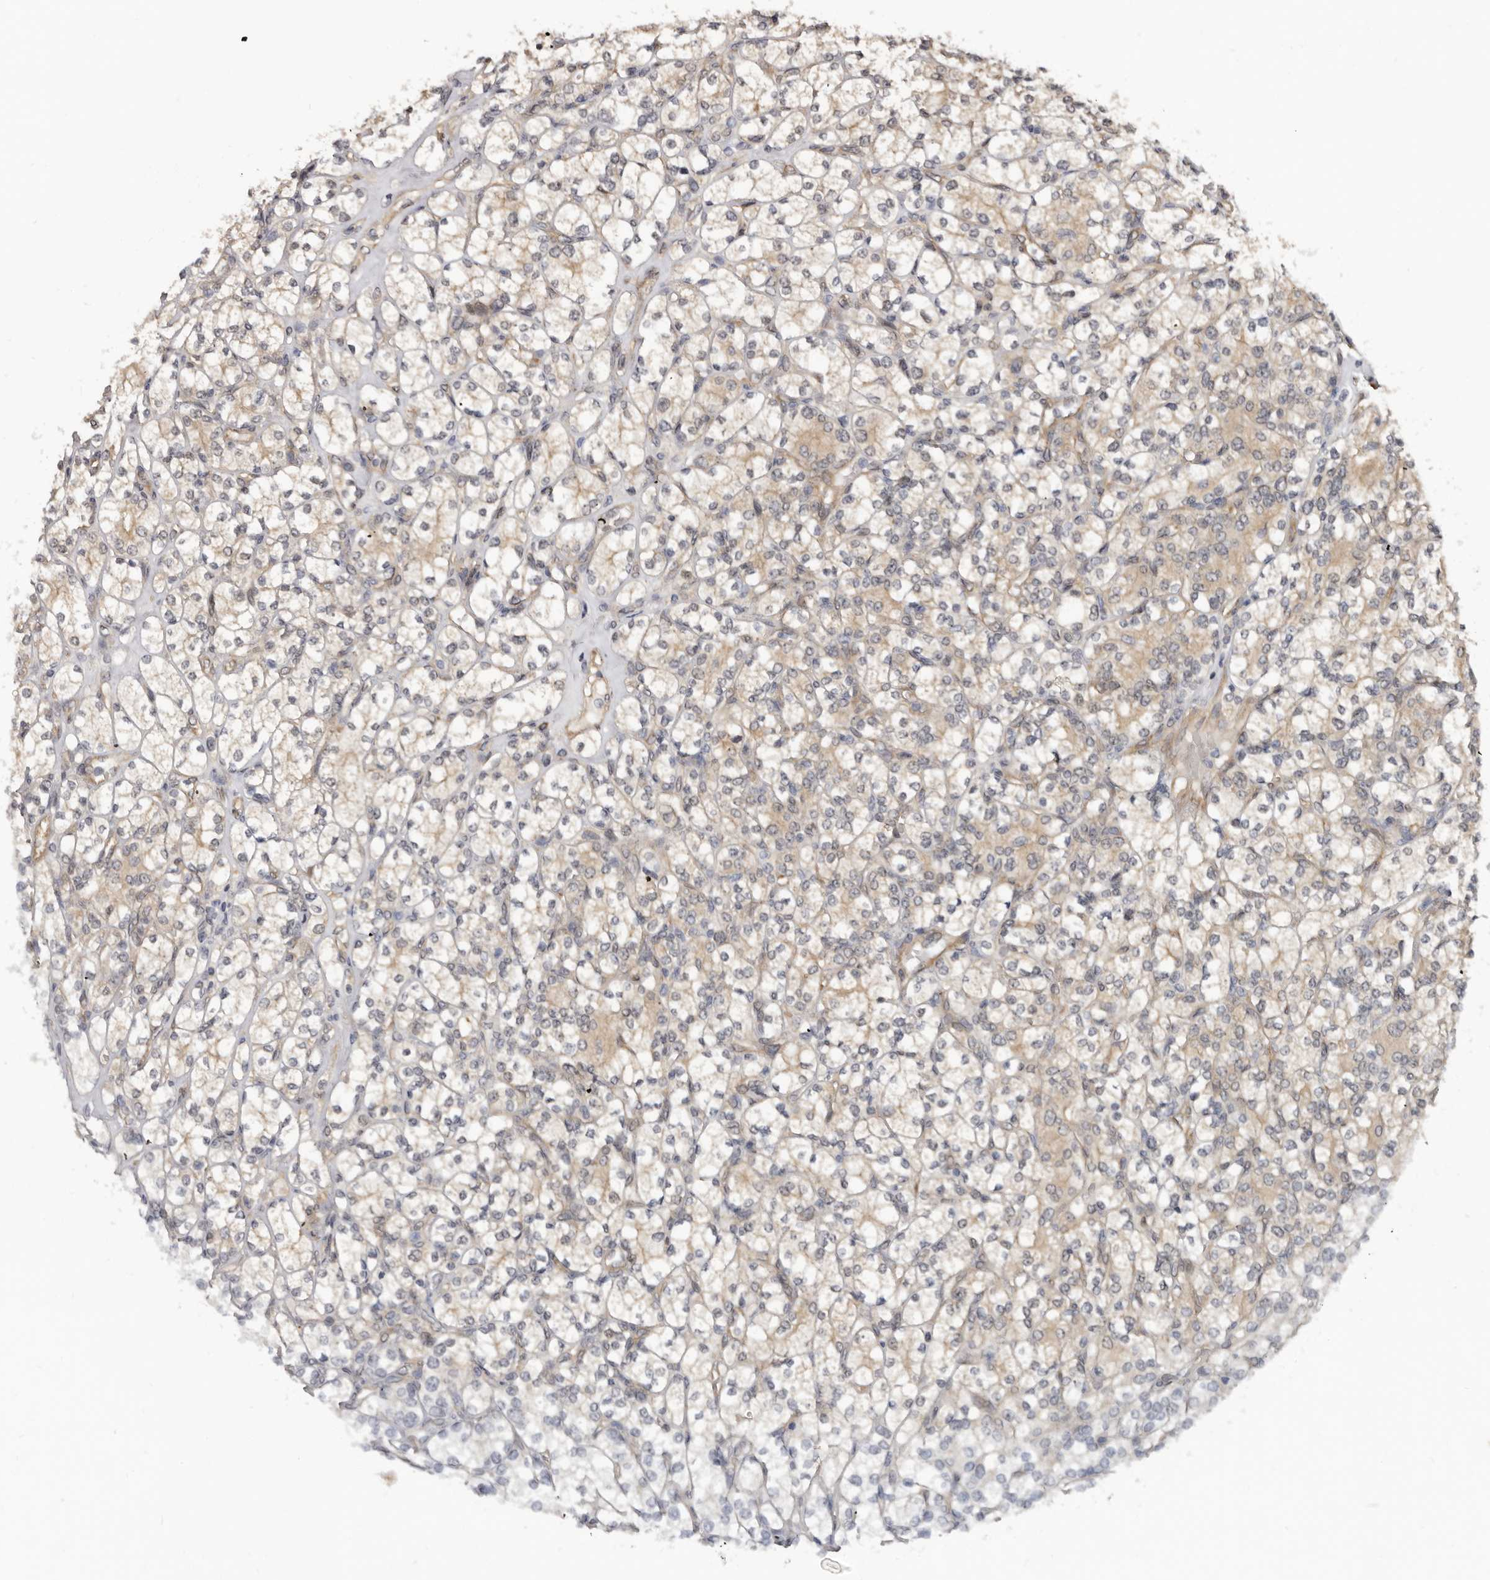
{"staining": {"intensity": "weak", "quantity": ">75%", "location": "cytoplasmic/membranous"}, "tissue": "renal cancer", "cell_type": "Tumor cells", "image_type": "cancer", "snomed": [{"axis": "morphology", "description": "Adenocarcinoma, NOS"}, {"axis": "topography", "description": "Kidney"}], "caption": "This is an image of immunohistochemistry staining of renal cancer, which shows weak positivity in the cytoplasmic/membranous of tumor cells.", "gene": "SBDS", "patient": {"sex": "male", "age": 77}}